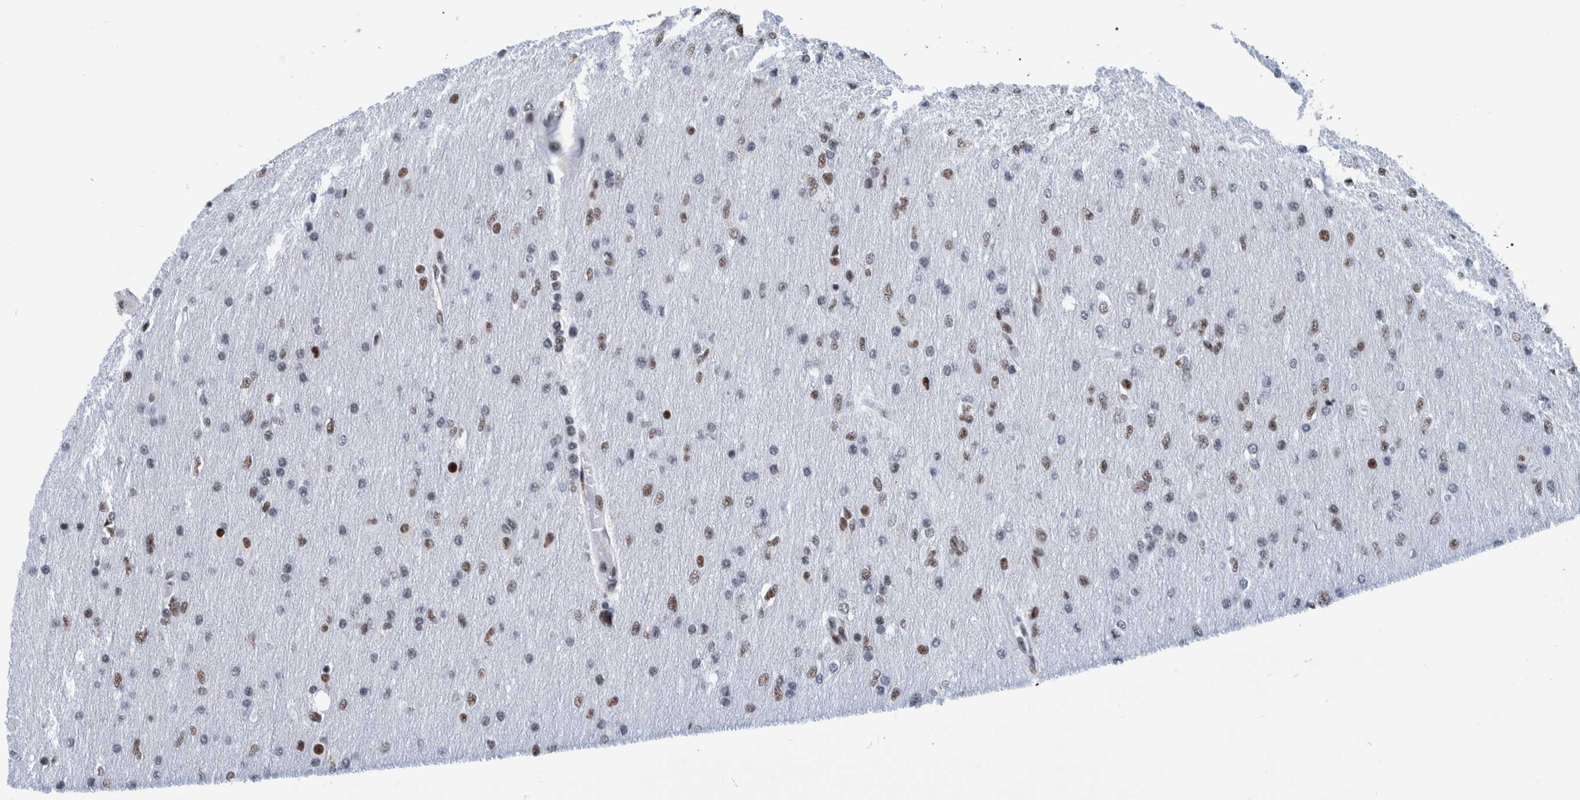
{"staining": {"intensity": "moderate", "quantity": "25%-75%", "location": "nuclear"}, "tissue": "glioma", "cell_type": "Tumor cells", "image_type": "cancer", "snomed": [{"axis": "morphology", "description": "Glioma, malignant, High grade"}, {"axis": "topography", "description": "Cerebral cortex"}], "caption": "A micrograph of high-grade glioma (malignant) stained for a protein demonstrates moderate nuclear brown staining in tumor cells.", "gene": "EFTUD2", "patient": {"sex": "female", "age": 36}}